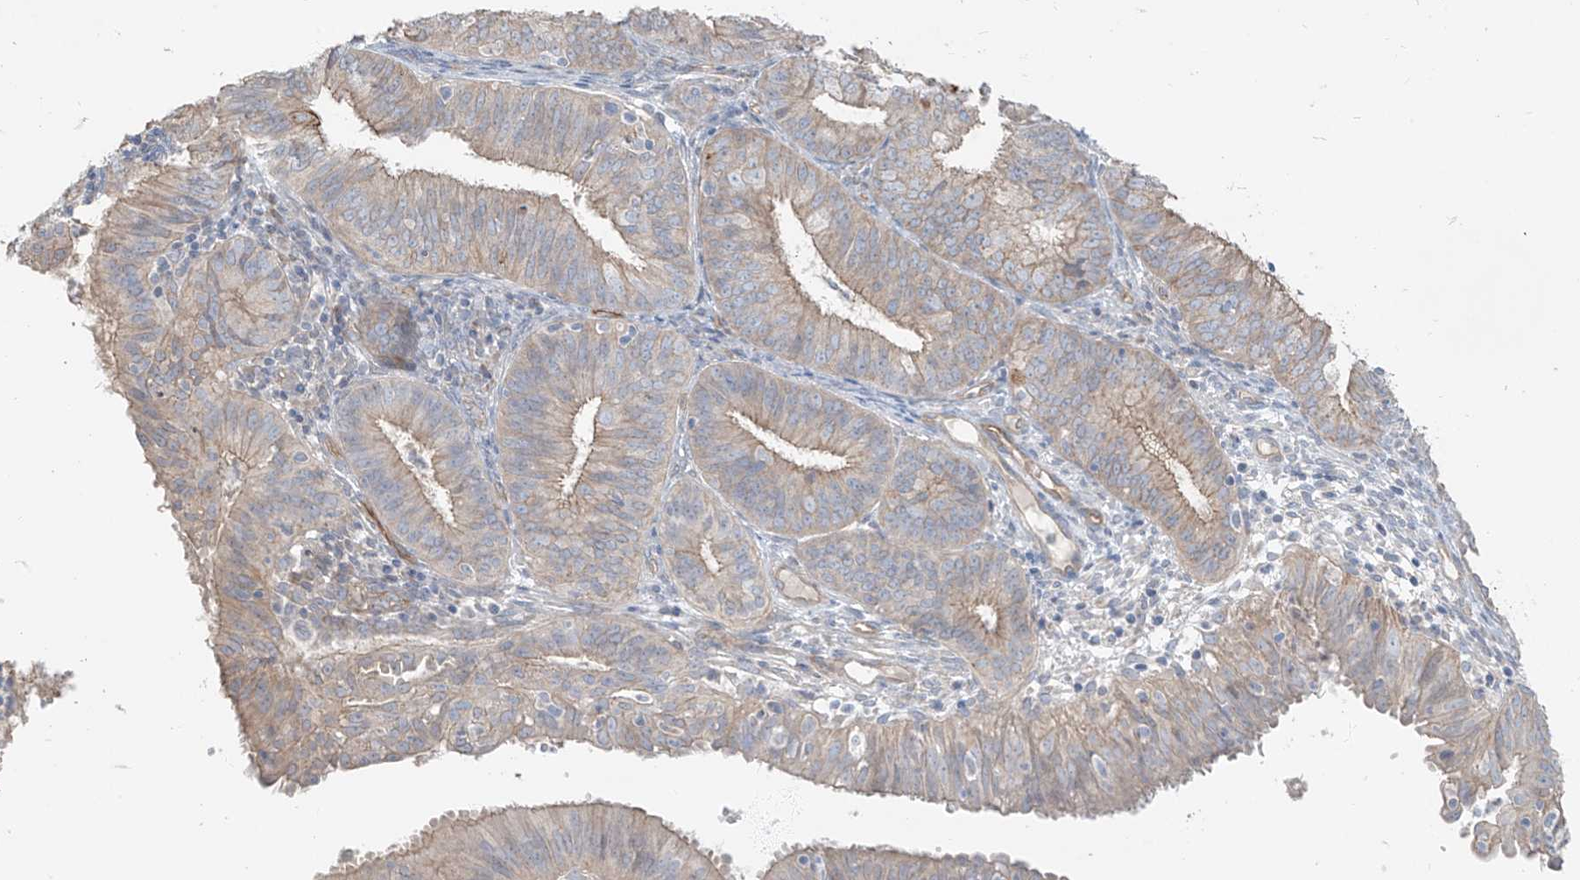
{"staining": {"intensity": "weak", "quantity": "25%-75%", "location": "cytoplasmic/membranous"}, "tissue": "endometrial cancer", "cell_type": "Tumor cells", "image_type": "cancer", "snomed": [{"axis": "morphology", "description": "Adenocarcinoma, NOS"}, {"axis": "topography", "description": "Endometrium"}], "caption": "Immunohistochemical staining of human endometrial adenocarcinoma demonstrates low levels of weak cytoplasmic/membranous protein staining in about 25%-75% of tumor cells.", "gene": "EPHX4", "patient": {"sex": "female", "age": 51}}